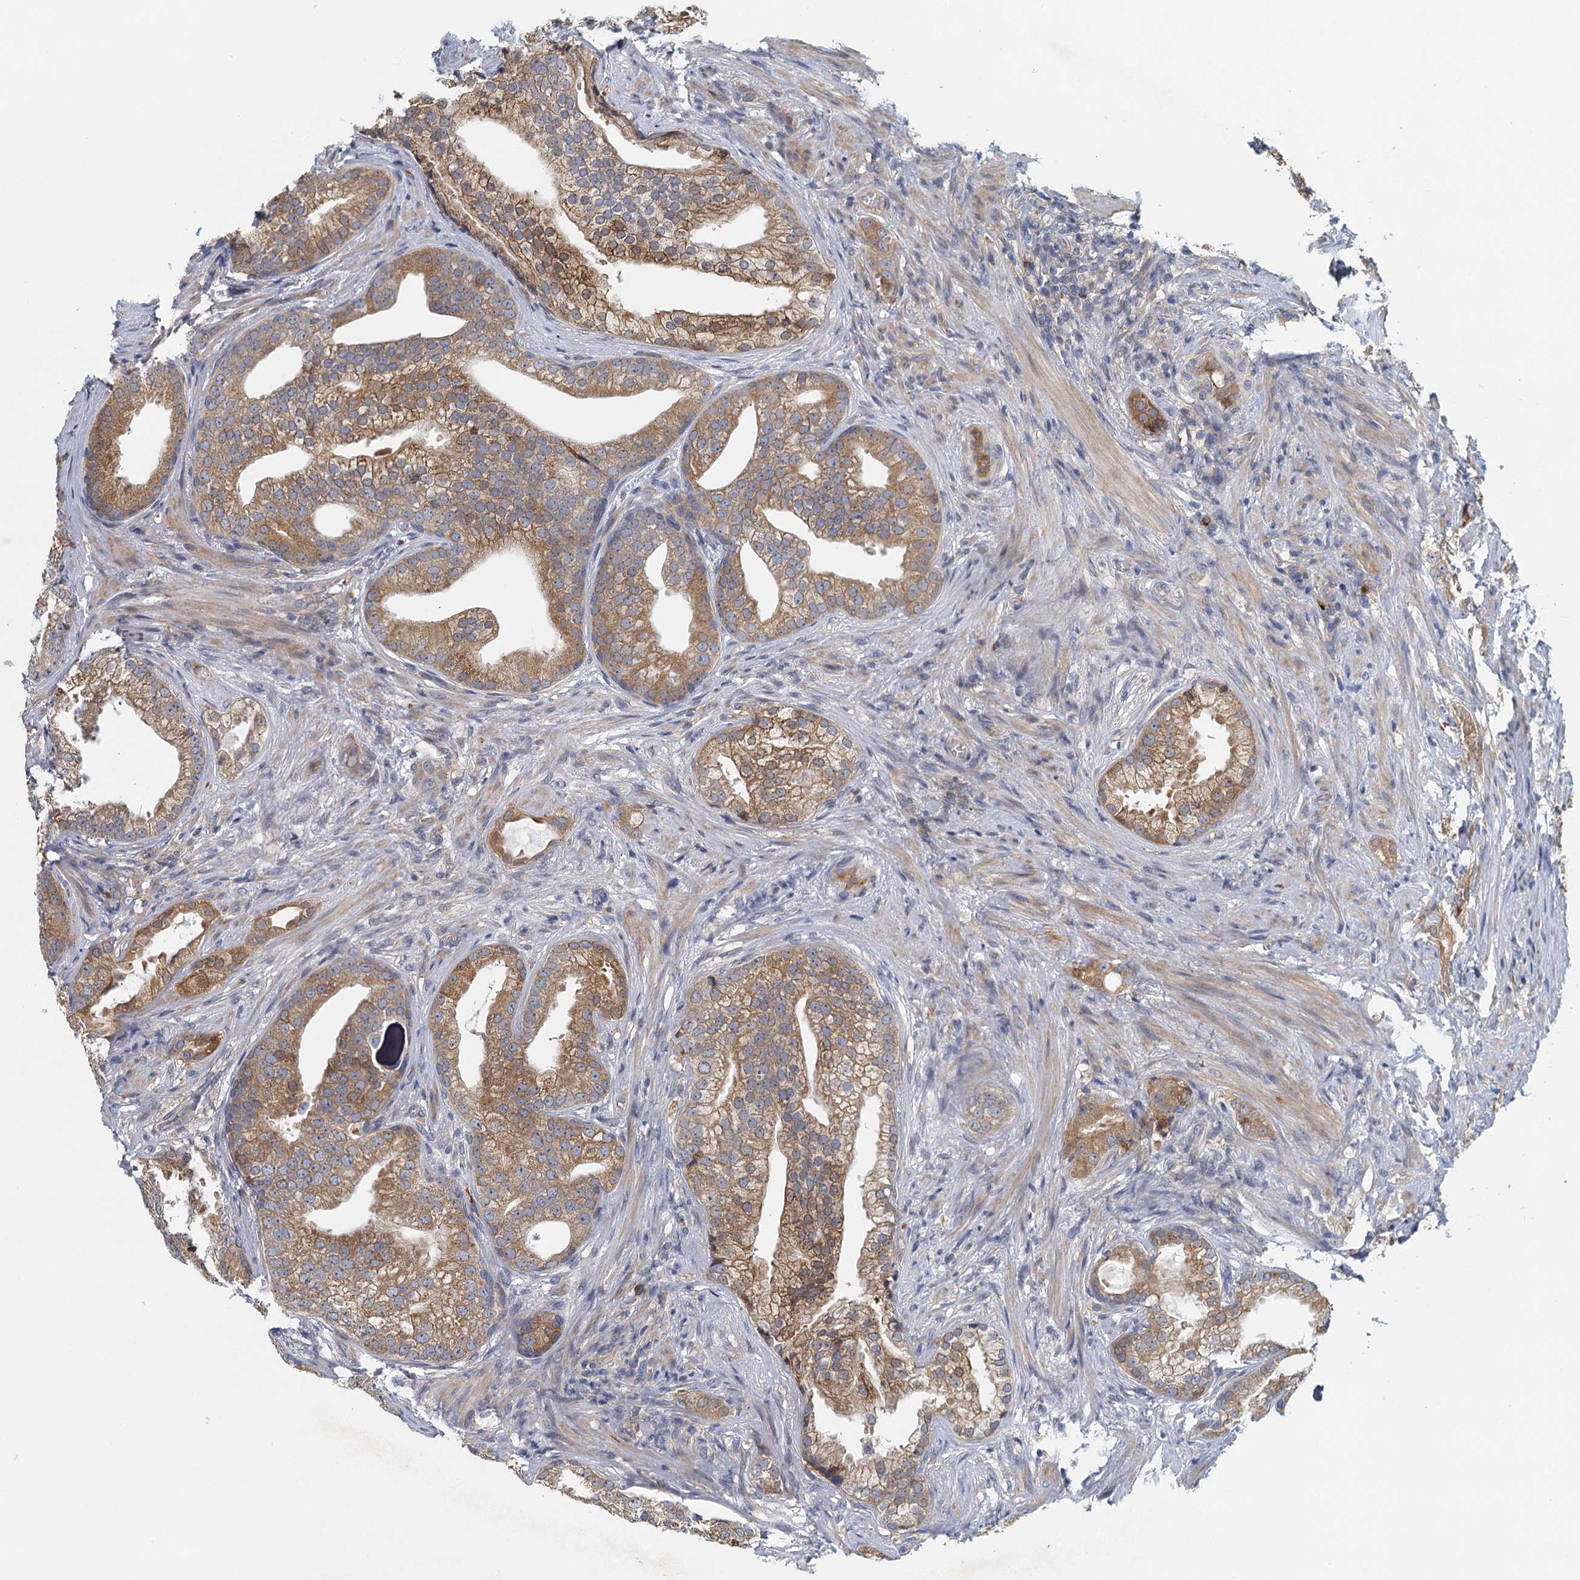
{"staining": {"intensity": "moderate", "quantity": ">75%", "location": "cytoplasmic/membranous"}, "tissue": "prostate cancer", "cell_type": "Tumor cells", "image_type": "cancer", "snomed": [{"axis": "morphology", "description": "Adenocarcinoma, Low grade"}, {"axis": "topography", "description": "Prostate"}], "caption": "About >75% of tumor cells in prostate adenocarcinoma (low-grade) exhibit moderate cytoplasmic/membranous protein staining as visualized by brown immunohistochemical staining.", "gene": "ALG2", "patient": {"sex": "male", "age": 71}}